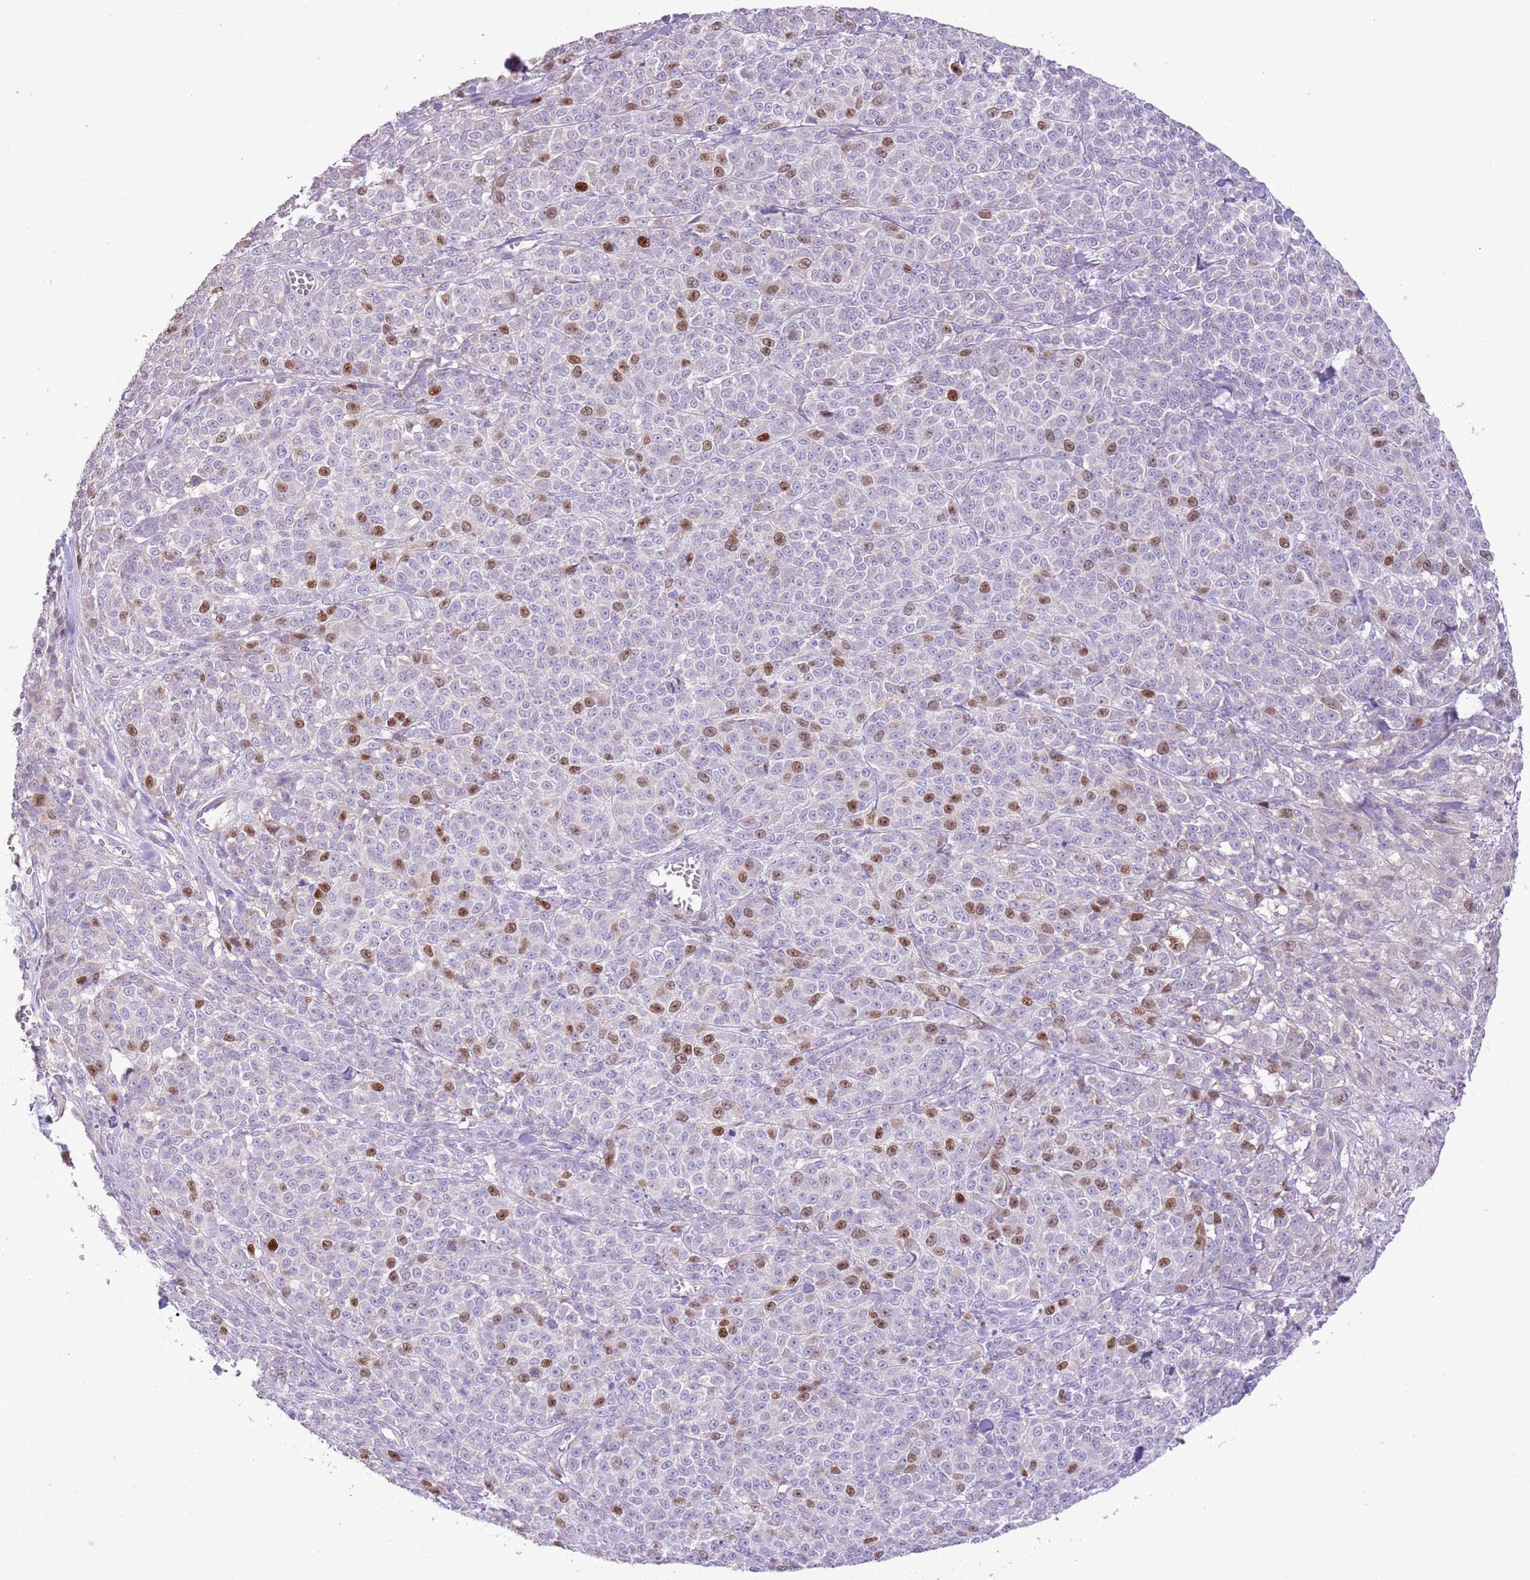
{"staining": {"intensity": "moderate", "quantity": "25%-75%", "location": "nuclear"}, "tissue": "melanoma", "cell_type": "Tumor cells", "image_type": "cancer", "snomed": [{"axis": "morphology", "description": "Normal tissue, NOS"}, {"axis": "morphology", "description": "Malignant melanoma, NOS"}, {"axis": "topography", "description": "Skin"}], "caption": "Moderate nuclear expression for a protein is identified in approximately 25%-75% of tumor cells of malignant melanoma using immunohistochemistry.", "gene": "GMNN", "patient": {"sex": "female", "age": 34}}